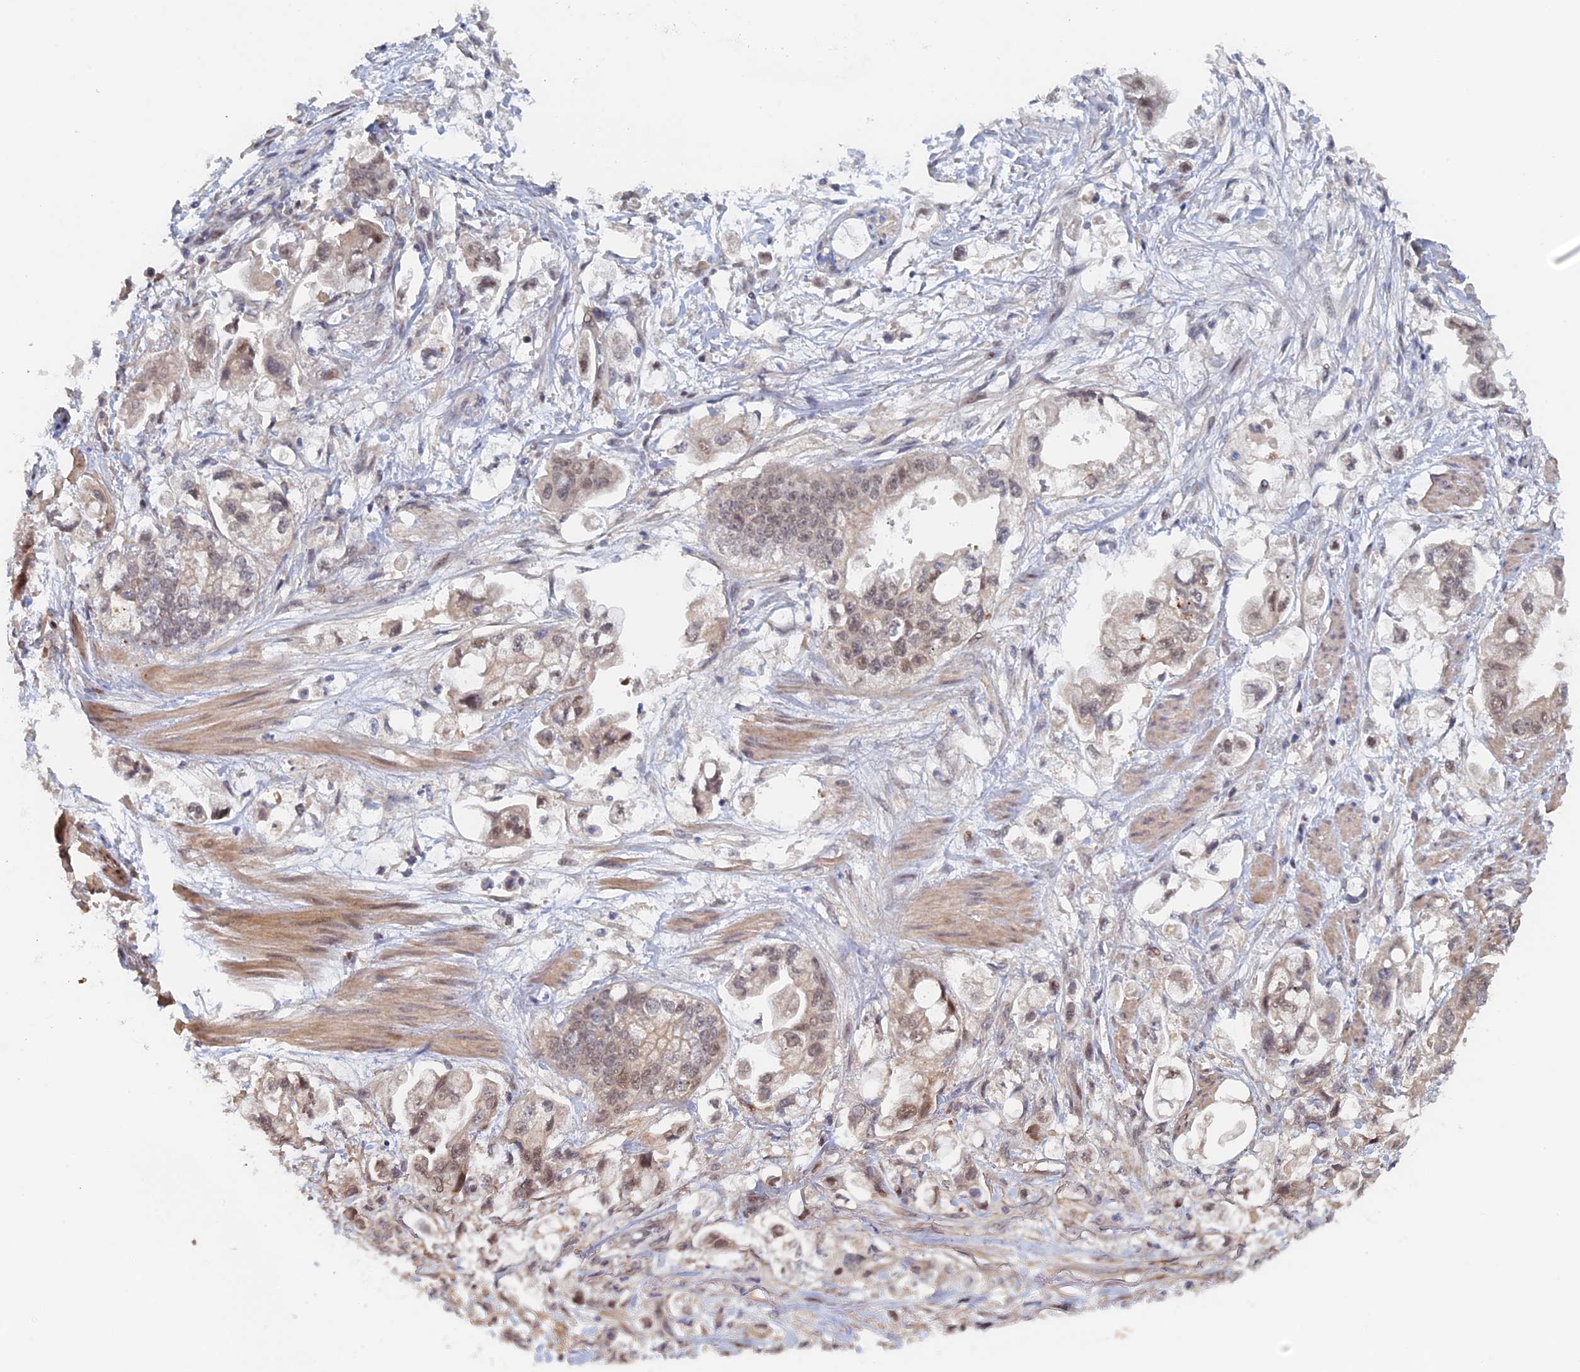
{"staining": {"intensity": "weak", "quantity": "<25%", "location": "nuclear"}, "tissue": "stomach cancer", "cell_type": "Tumor cells", "image_type": "cancer", "snomed": [{"axis": "morphology", "description": "Adenocarcinoma, NOS"}, {"axis": "topography", "description": "Stomach"}], "caption": "Histopathology image shows no protein positivity in tumor cells of stomach cancer tissue.", "gene": "ELOVL6", "patient": {"sex": "male", "age": 62}}